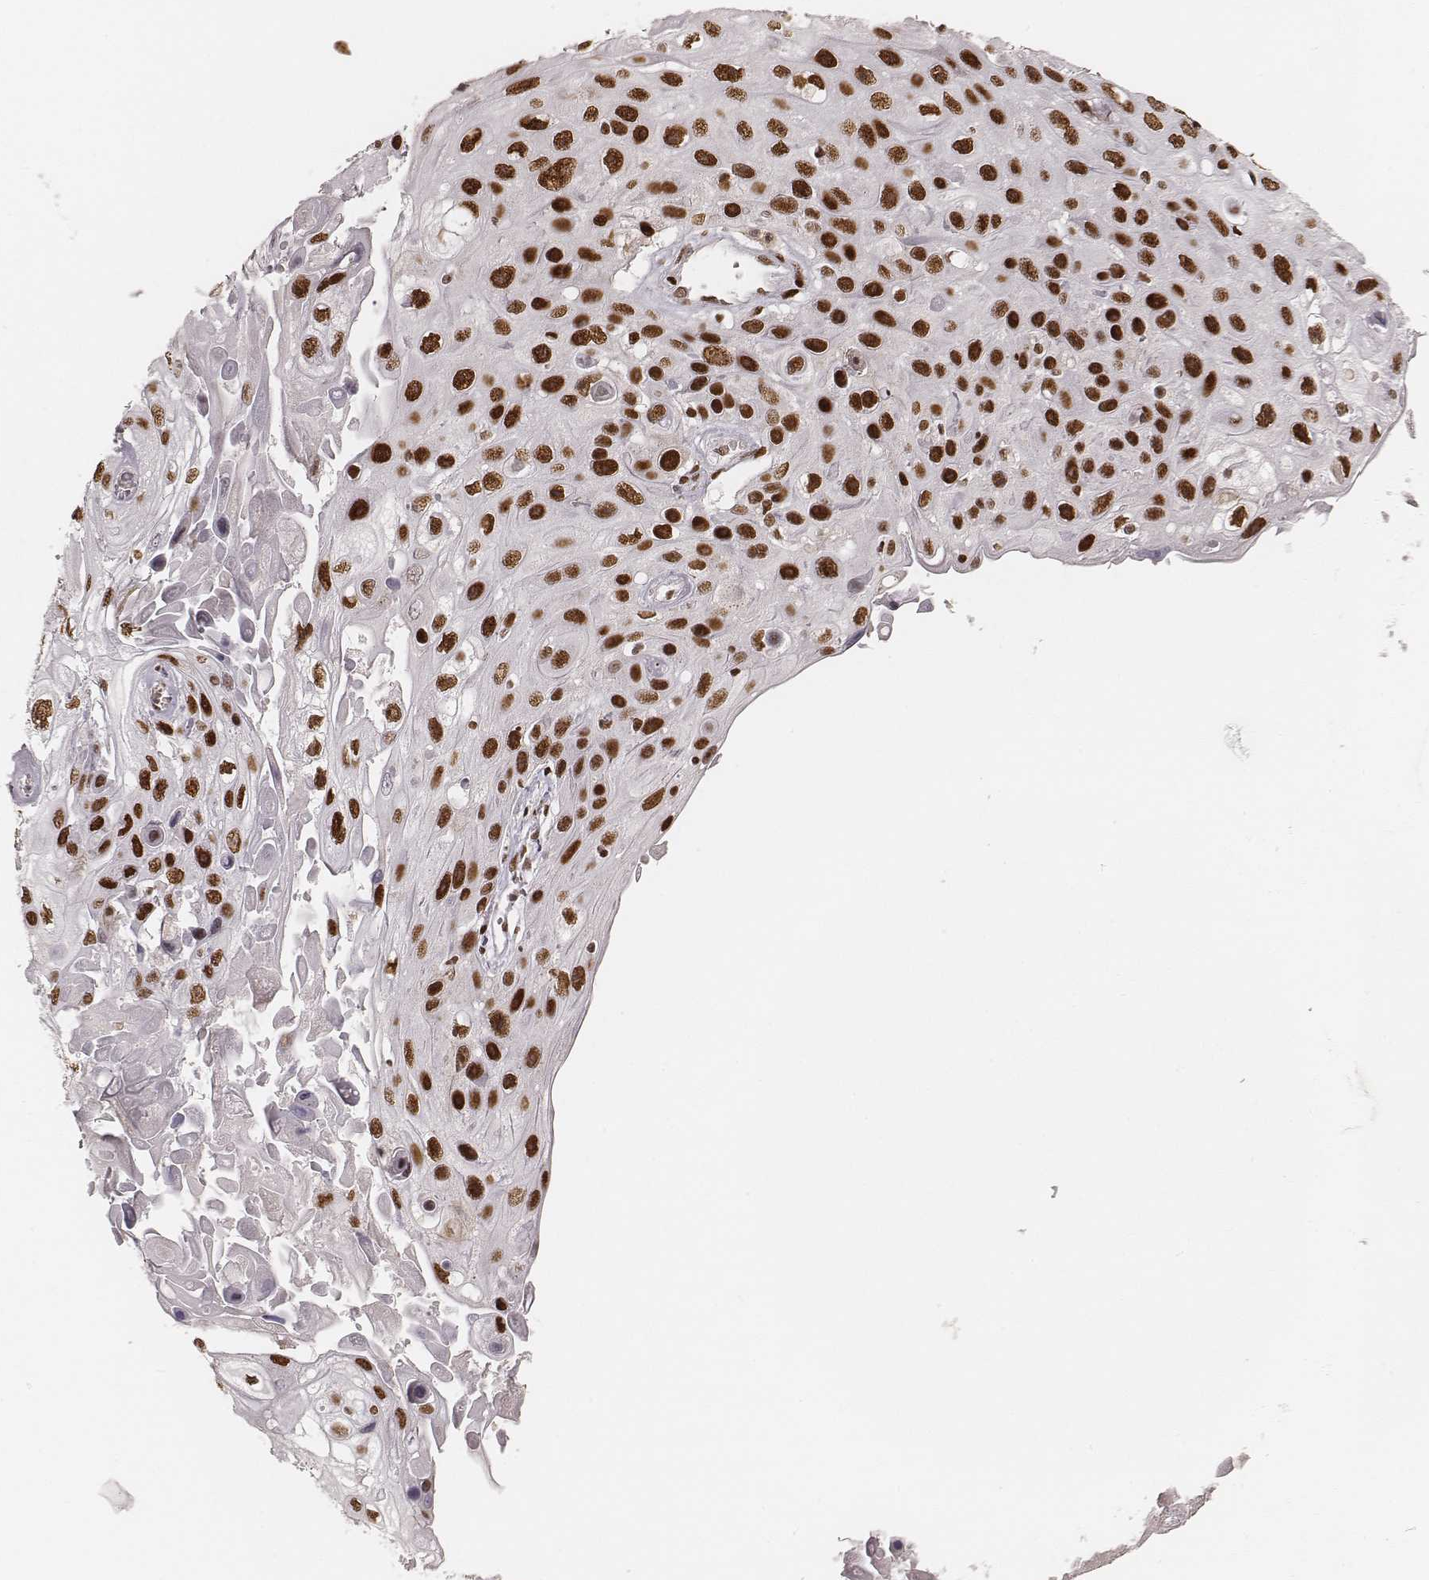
{"staining": {"intensity": "strong", "quantity": ">75%", "location": "nuclear"}, "tissue": "skin cancer", "cell_type": "Tumor cells", "image_type": "cancer", "snomed": [{"axis": "morphology", "description": "Squamous cell carcinoma, NOS"}, {"axis": "topography", "description": "Skin"}], "caption": "Immunohistochemical staining of skin cancer demonstrates high levels of strong nuclear protein staining in about >75% of tumor cells. Using DAB (brown) and hematoxylin (blue) stains, captured at high magnification using brightfield microscopy.", "gene": "HNRNPC", "patient": {"sex": "male", "age": 82}}